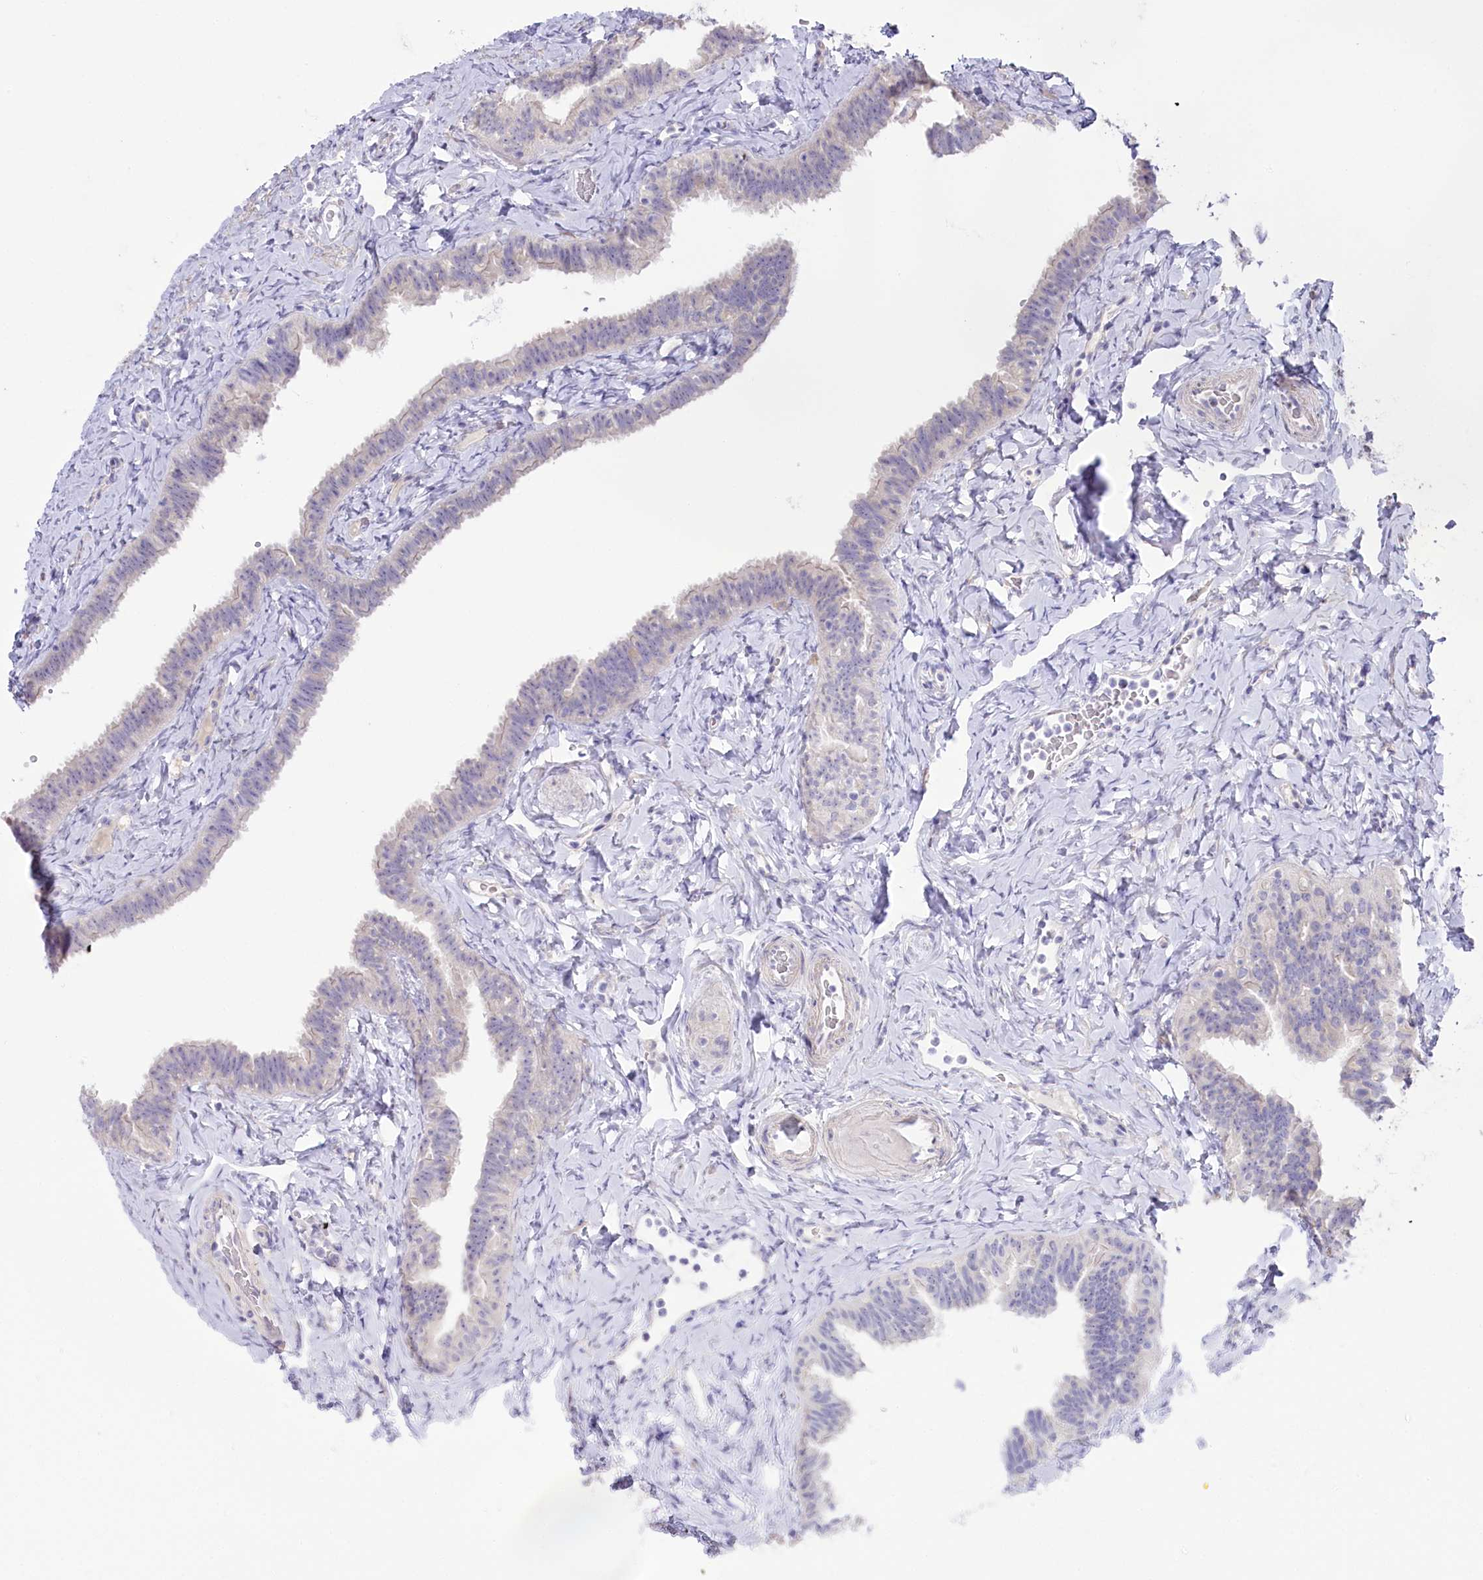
{"staining": {"intensity": "negative", "quantity": "none", "location": "none"}, "tissue": "fallopian tube", "cell_type": "Glandular cells", "image_type": "normal", "snomed": [{"axis": "morphology", "description": "Normal tissue, NOS"}, {"axis": "topography", "description": "Fallopian tube"}], "caption": "High power microscopy micrograph of an immunohistochemistry histopathology image of unremarkable fallopian tube, revealing no significant expression in glandular cells.", "gene": "MYOZ1", "patient": {"sex": "female", "age": 65}}